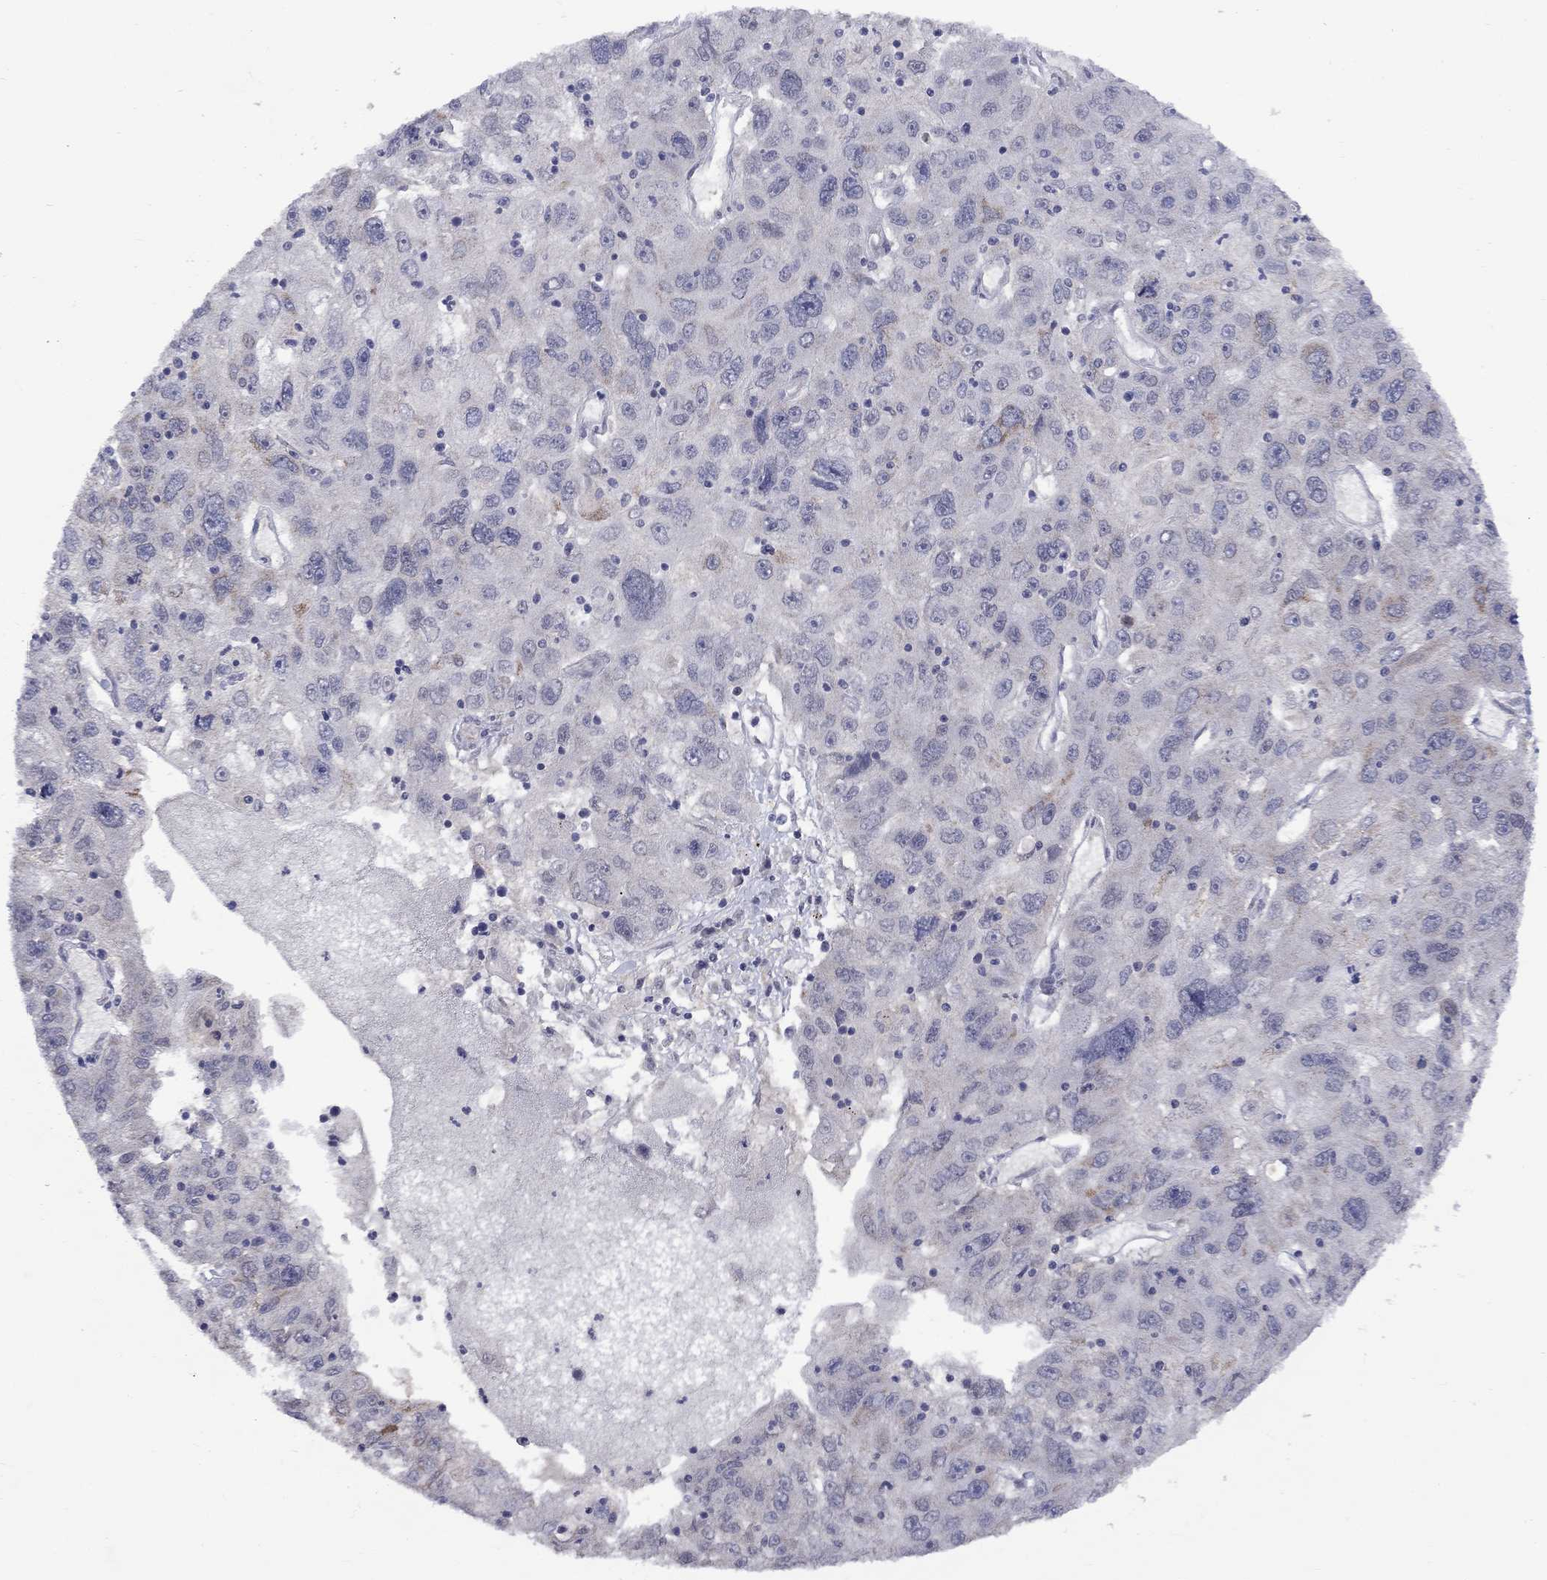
{"staining": {"intensity": "weak", "quantity": "<25%", "location": "cytoplasmic/membranous"}, "tissue": "stomach cancer", "cell_type": "Tumor cells", "image_type": "cancer", "snomed": [{"axis": "morphology", "description": "Adenocarcinoma, NOS"}, {"axis": "topography", "description": "Stomach"}], "caption": "This is a image of IHC staining of stomach cancer, which shows no positivity in tumor cells. Nuclei are stained in blue.", "gene": "KCNJ16", "patient": {"sex": "male", "age": 56}}